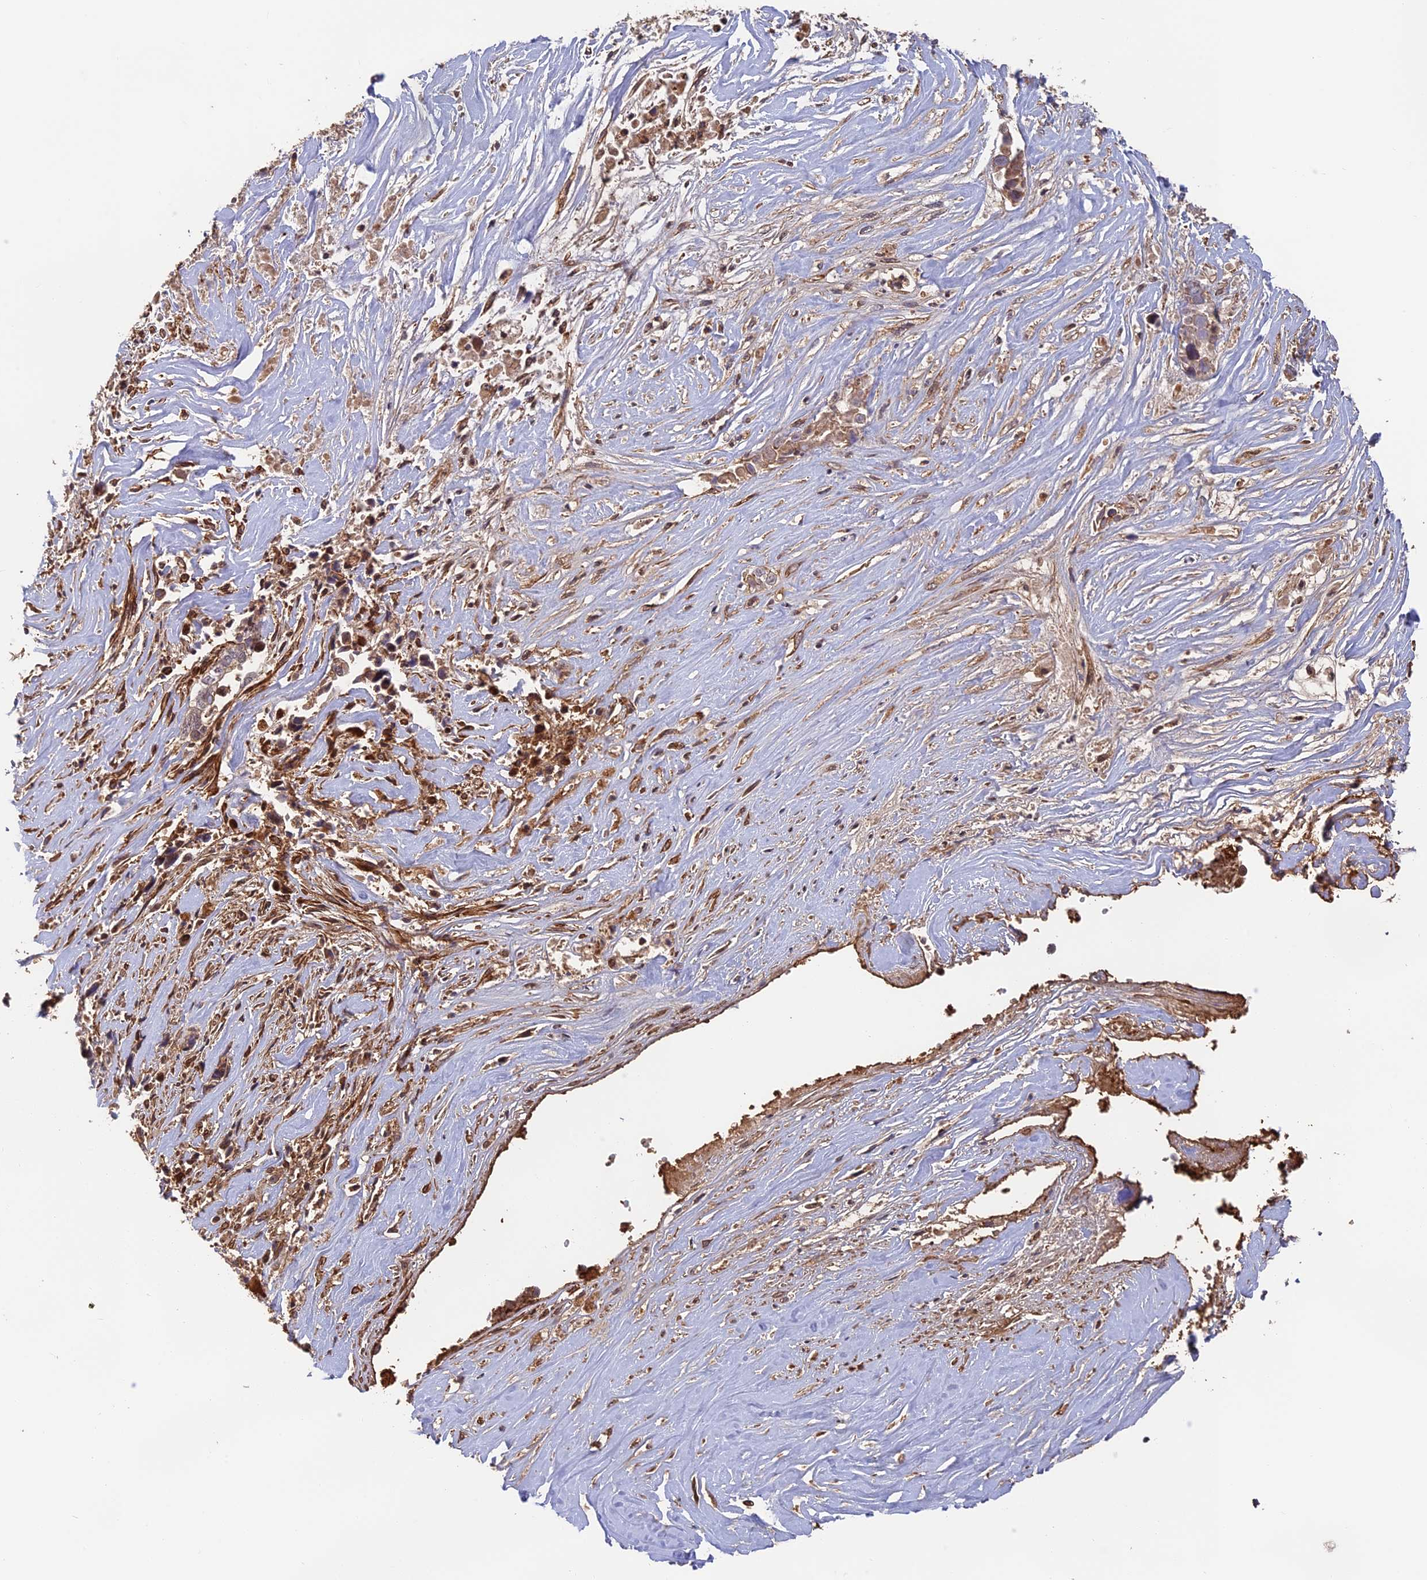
{"staining": {"intensity": "moderate", "quantity": "25%-75%", "location": "cytoplasmic/membranous,nuclear"}, "tissue": "liver cancer", "cell_type": "Tumor cells", "image_type": "cancer", "snomed": [{"axis": "morphology", "description": "Cholangiocarcinoma"}, {"axis": "topography", "description": "Liver"}], "caption": "Protein staining demonstrates moderate cytoplasmic/membranous and nuclear positivity in approximately 25%-75% of tumor cells in liver cancer (cholangiocarcinoma). The staining is performed using DAB brown chromogen to label protein expression. The nuclei are counter-stained blue using hematoxylin.", "gene": "OSBPL1A", "patient": {"sex": "female", "age": 79}}